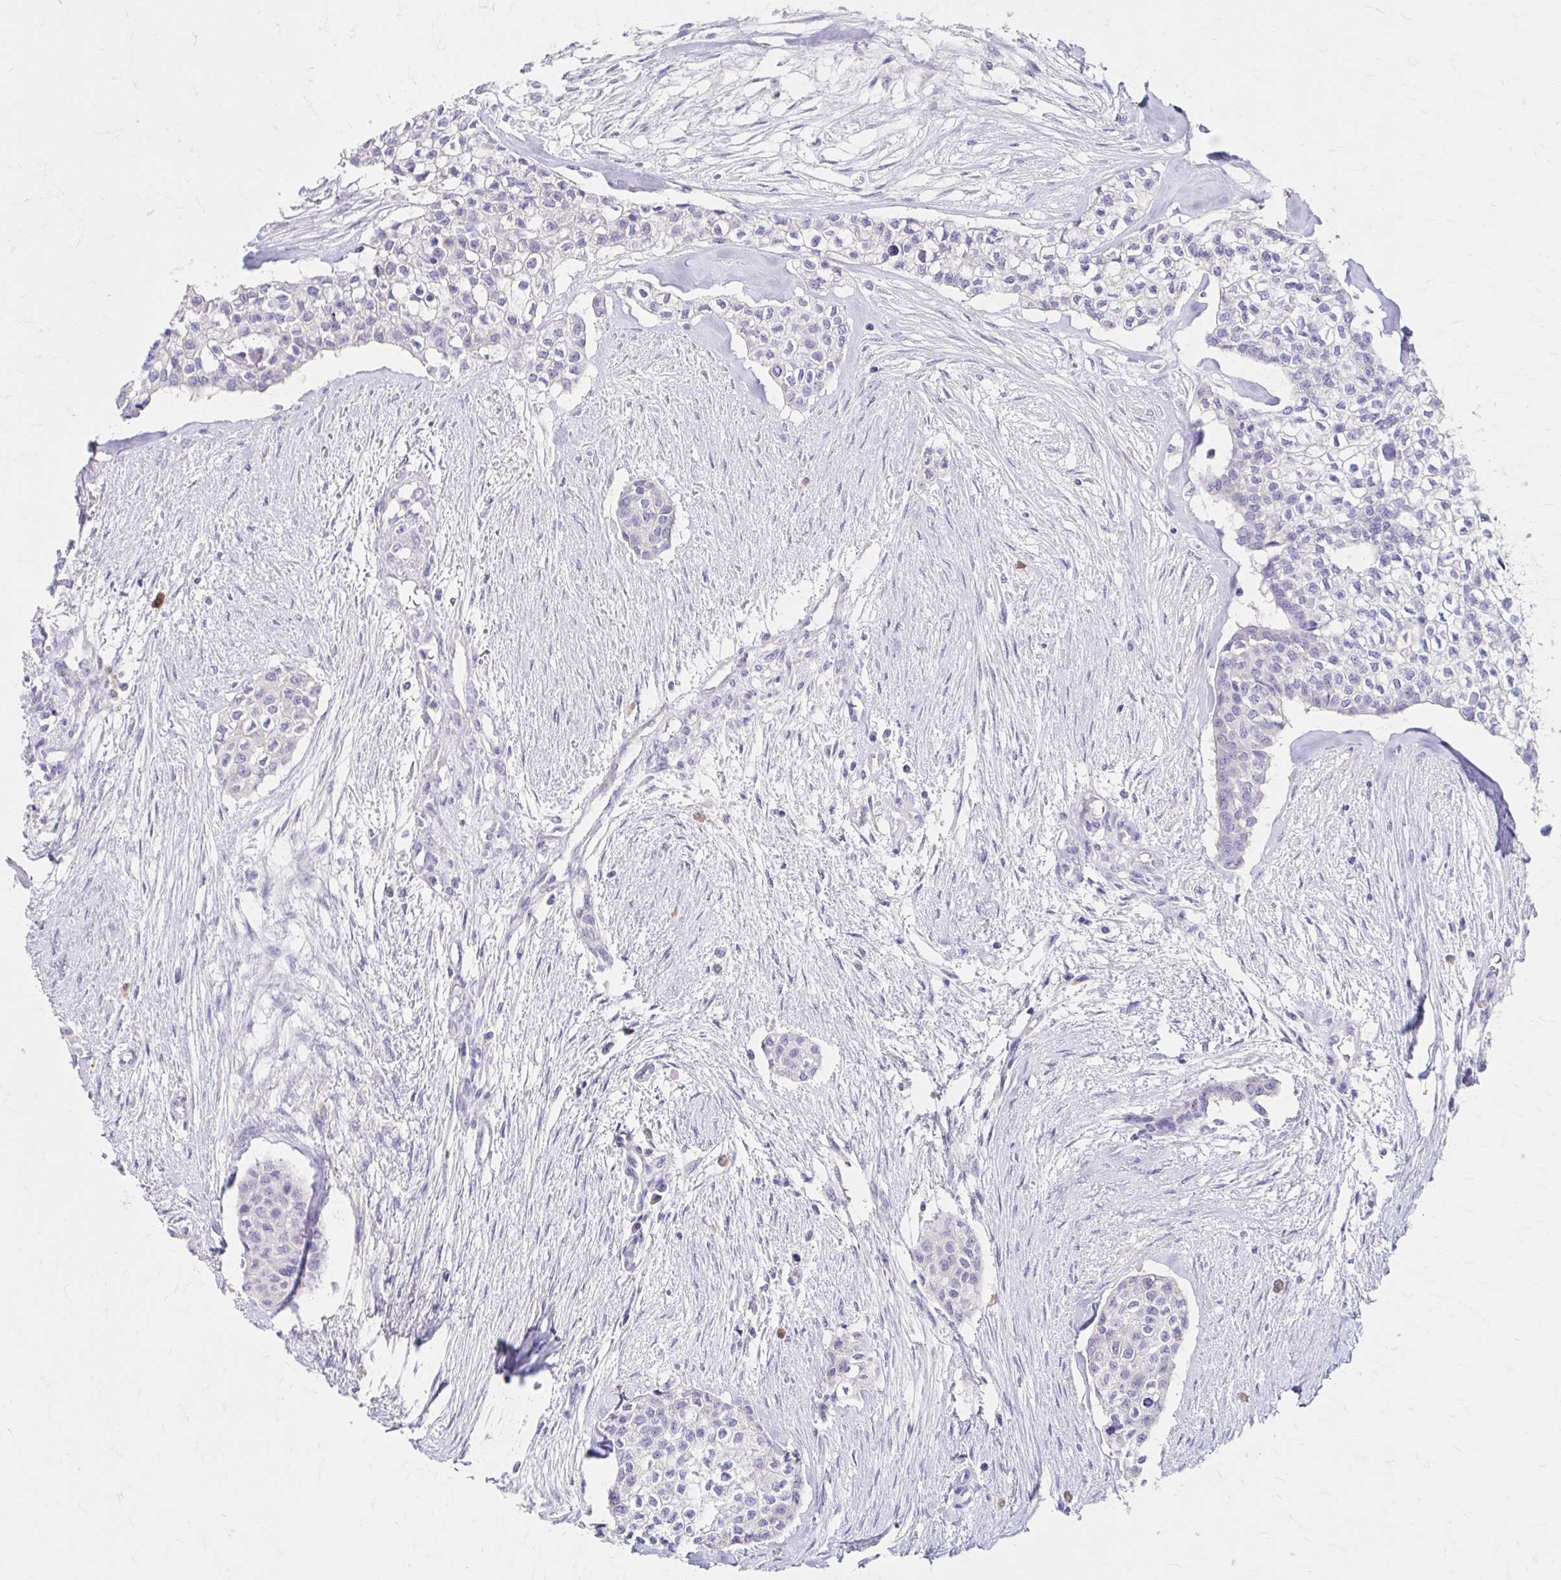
{"staining": {"intensity": "negative", "quantity": "none", "location": "none"}, "tissue": "head and neck cancer", "cell_type": "Tumor cells", "image_type": "cancer", "snomed": [{"axis": "morphology", "description": "Adenocarcinoma, NOS"}, {"axis": "topography", "description": "Head-Neck"}], "caption": "High power microscopy image of an immunohistochemistry (IHC) micrograph of adenocarcinoma (head and neck), revealing no significant positivity in tumor cells.", "gene": "AZGP1", "patient": {"sex": "male", "age": 81}}